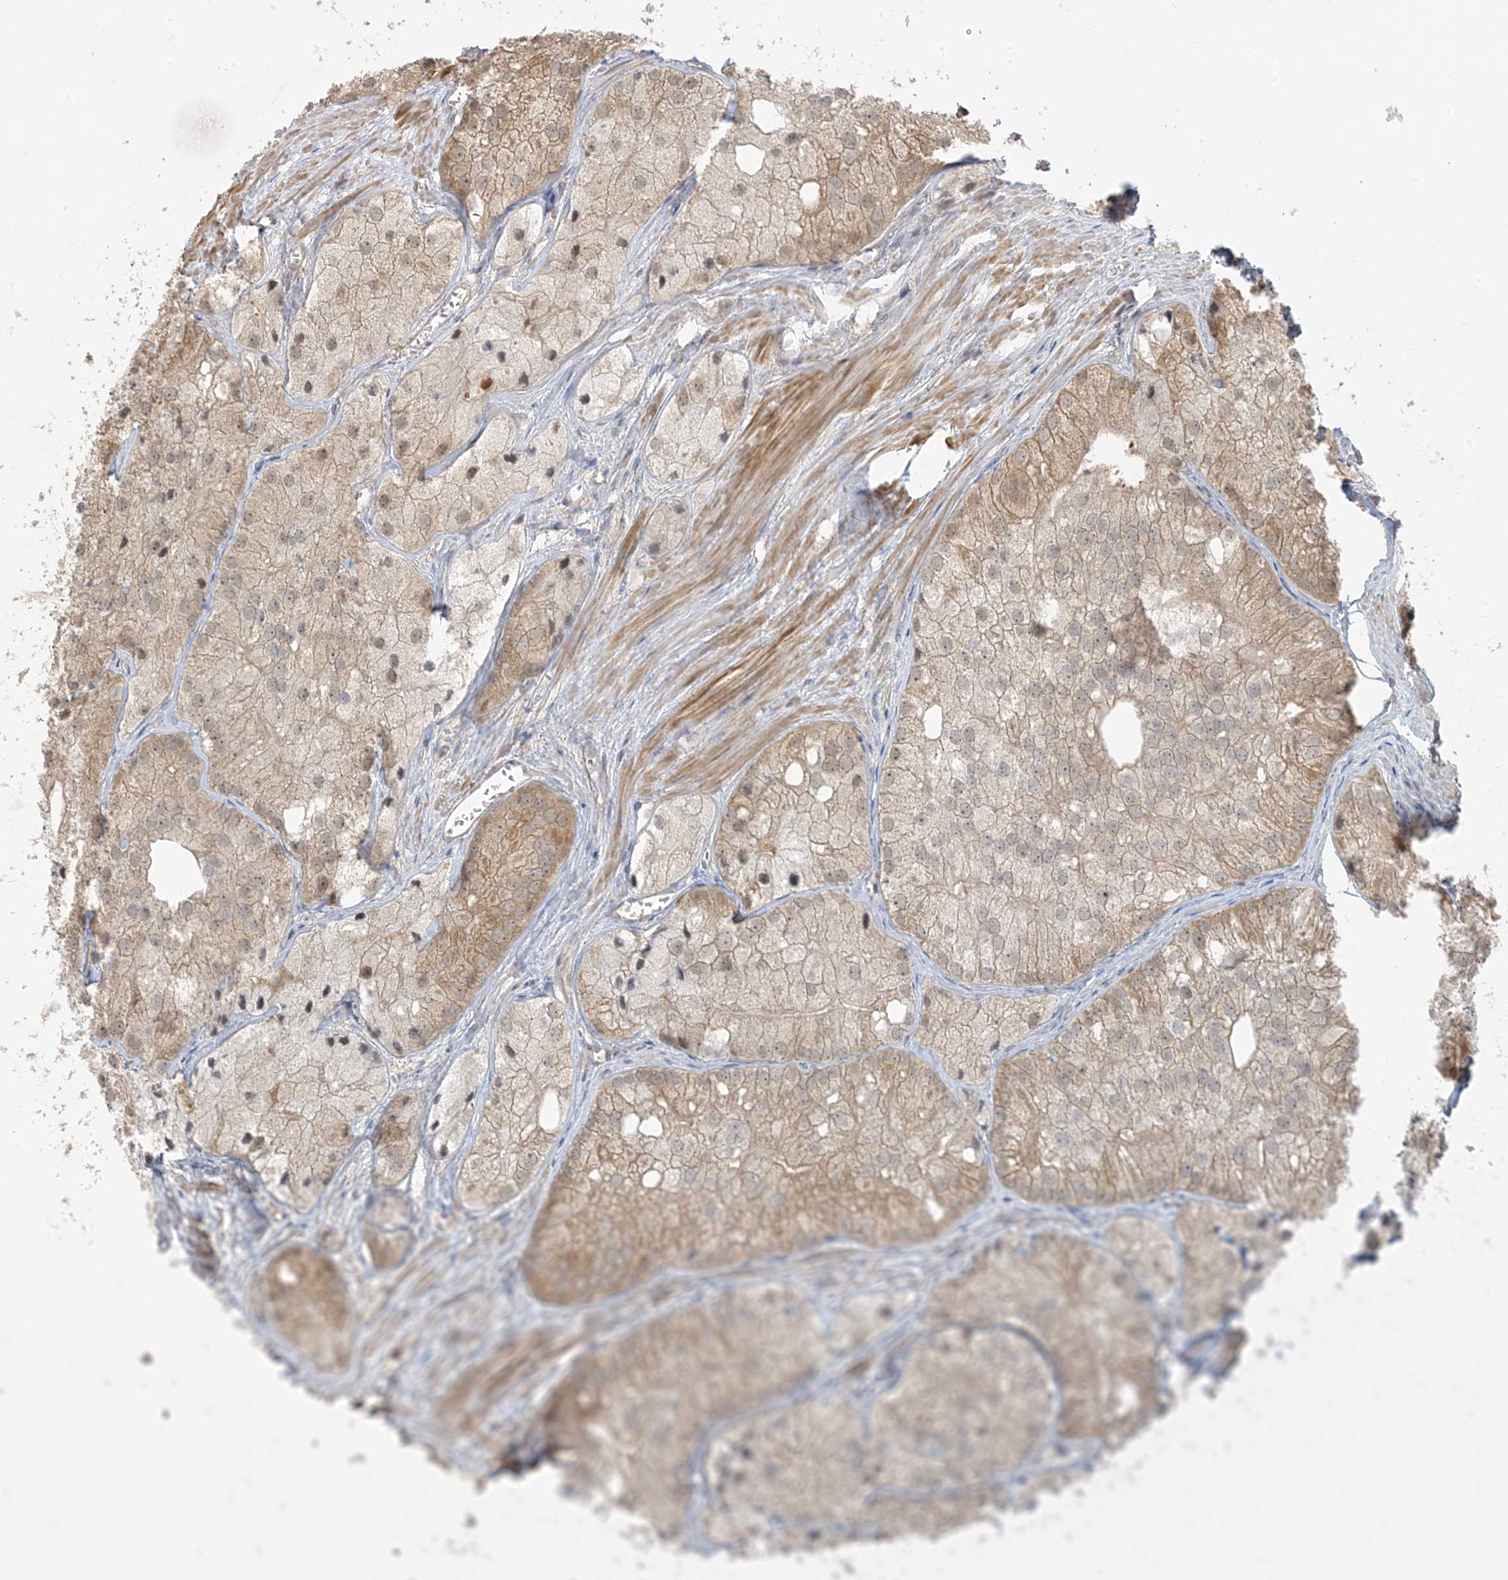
{"staining": {"intensity": "moderate", "quantity": "25%-75%", "location": "cytoplasmic/membranous"}, "tissue": "prostate cancer", "cell_type": "Tumor cells", "image_type": "cancer", "snomed": [{"axis": "morphology", "description": "Adenocarcinoma, Low grade"}, {"axis": "topography", "description": "Prostate"}], "caption": "IHC of adenocarcinoma (low-grade) (prostate) exhibits medium levels of moderate cytoplasmic/membranous positivity in approximately 25%-75% of tumor cells.", "gene": "WDR26", "patient": {"sex": "male", "age": 69}}